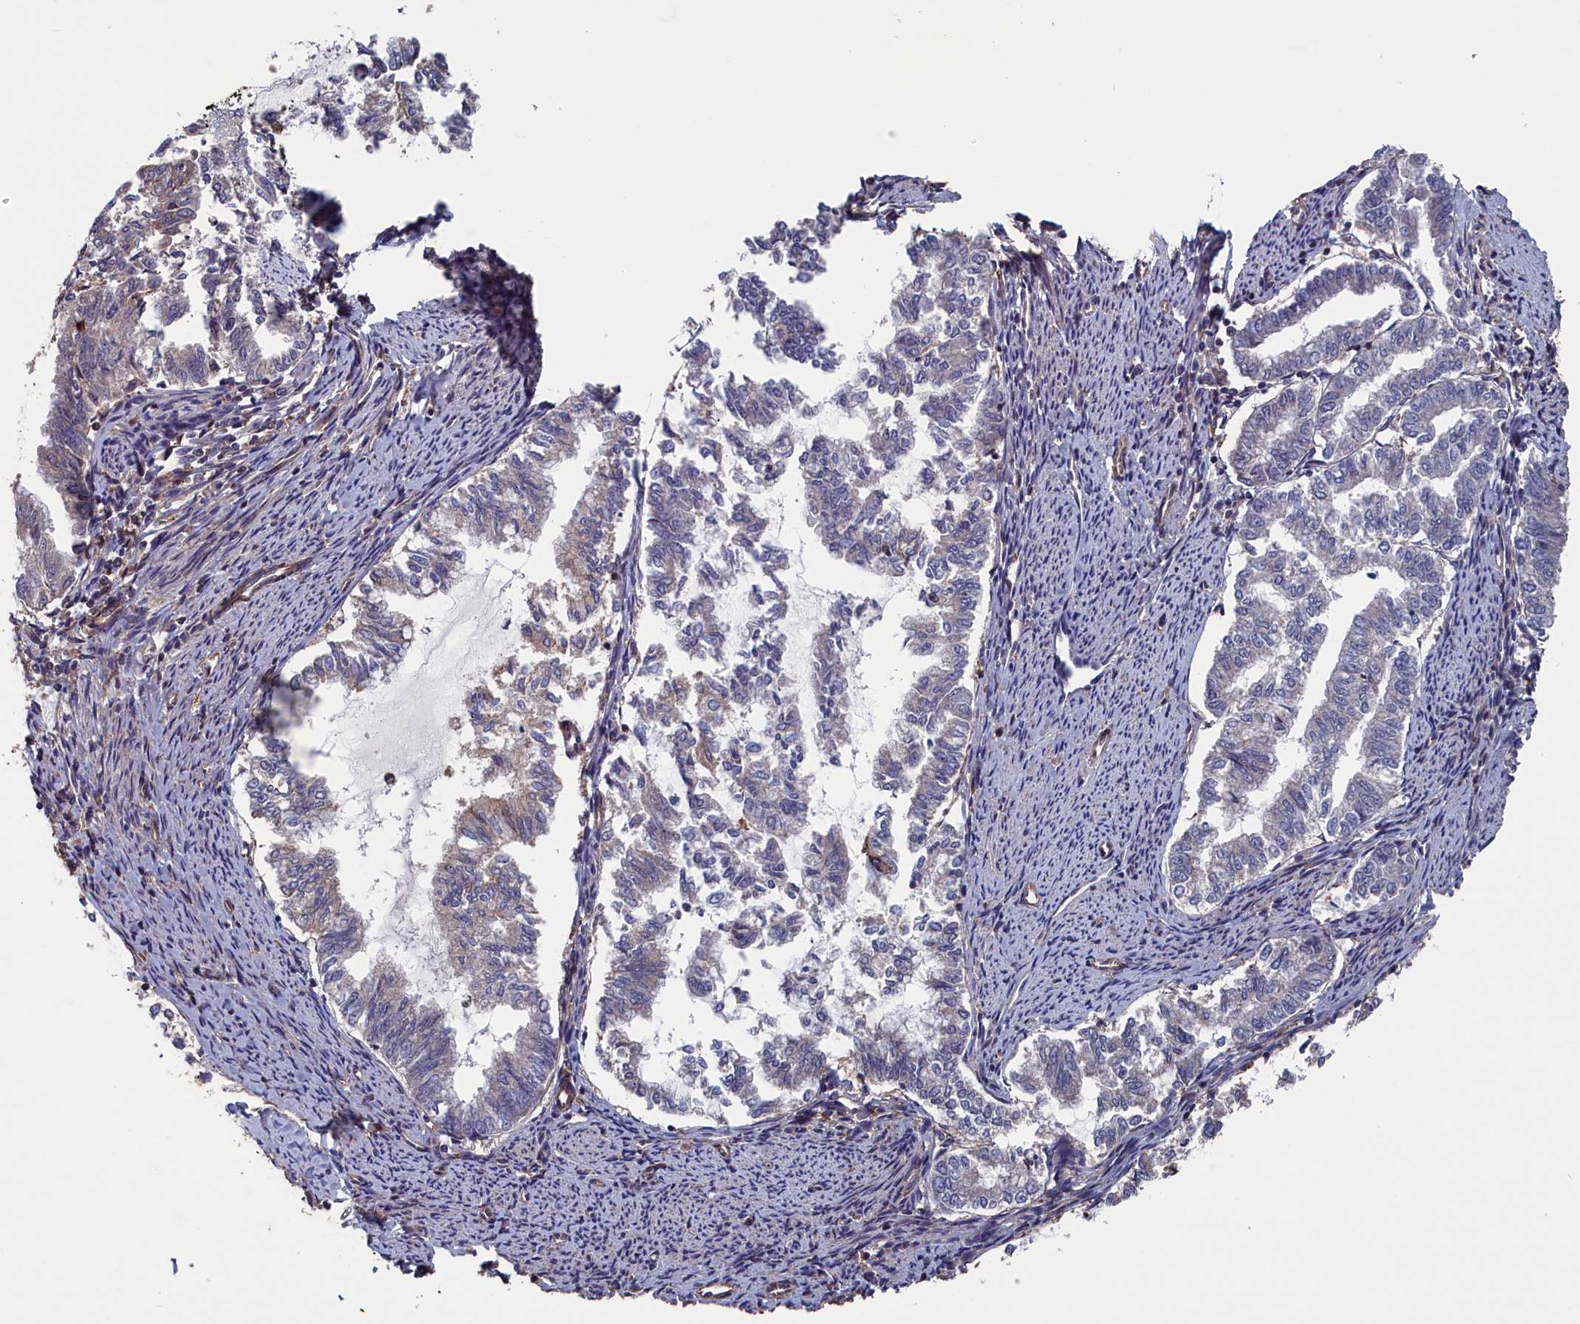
{"staining": {"intensity": "weak", "quantity": "<25%", "location": "cytoplasmic/membranous"}, "tissue": "endometrial cancer", "cell_type": "Tumor cells", "image_type": "cancer", "snomed": [{"axis": "morphology", "description": "Adenocarcinoma, NOS"}, {"axis": "topography", "description": "Endometrium"}], "caption": "This is an IHC histopathology image of human endometrial cancer. There is no expression in tumor cells.", "gene": "SPATA13", "patient": {"sex": "female", "age": 79}}